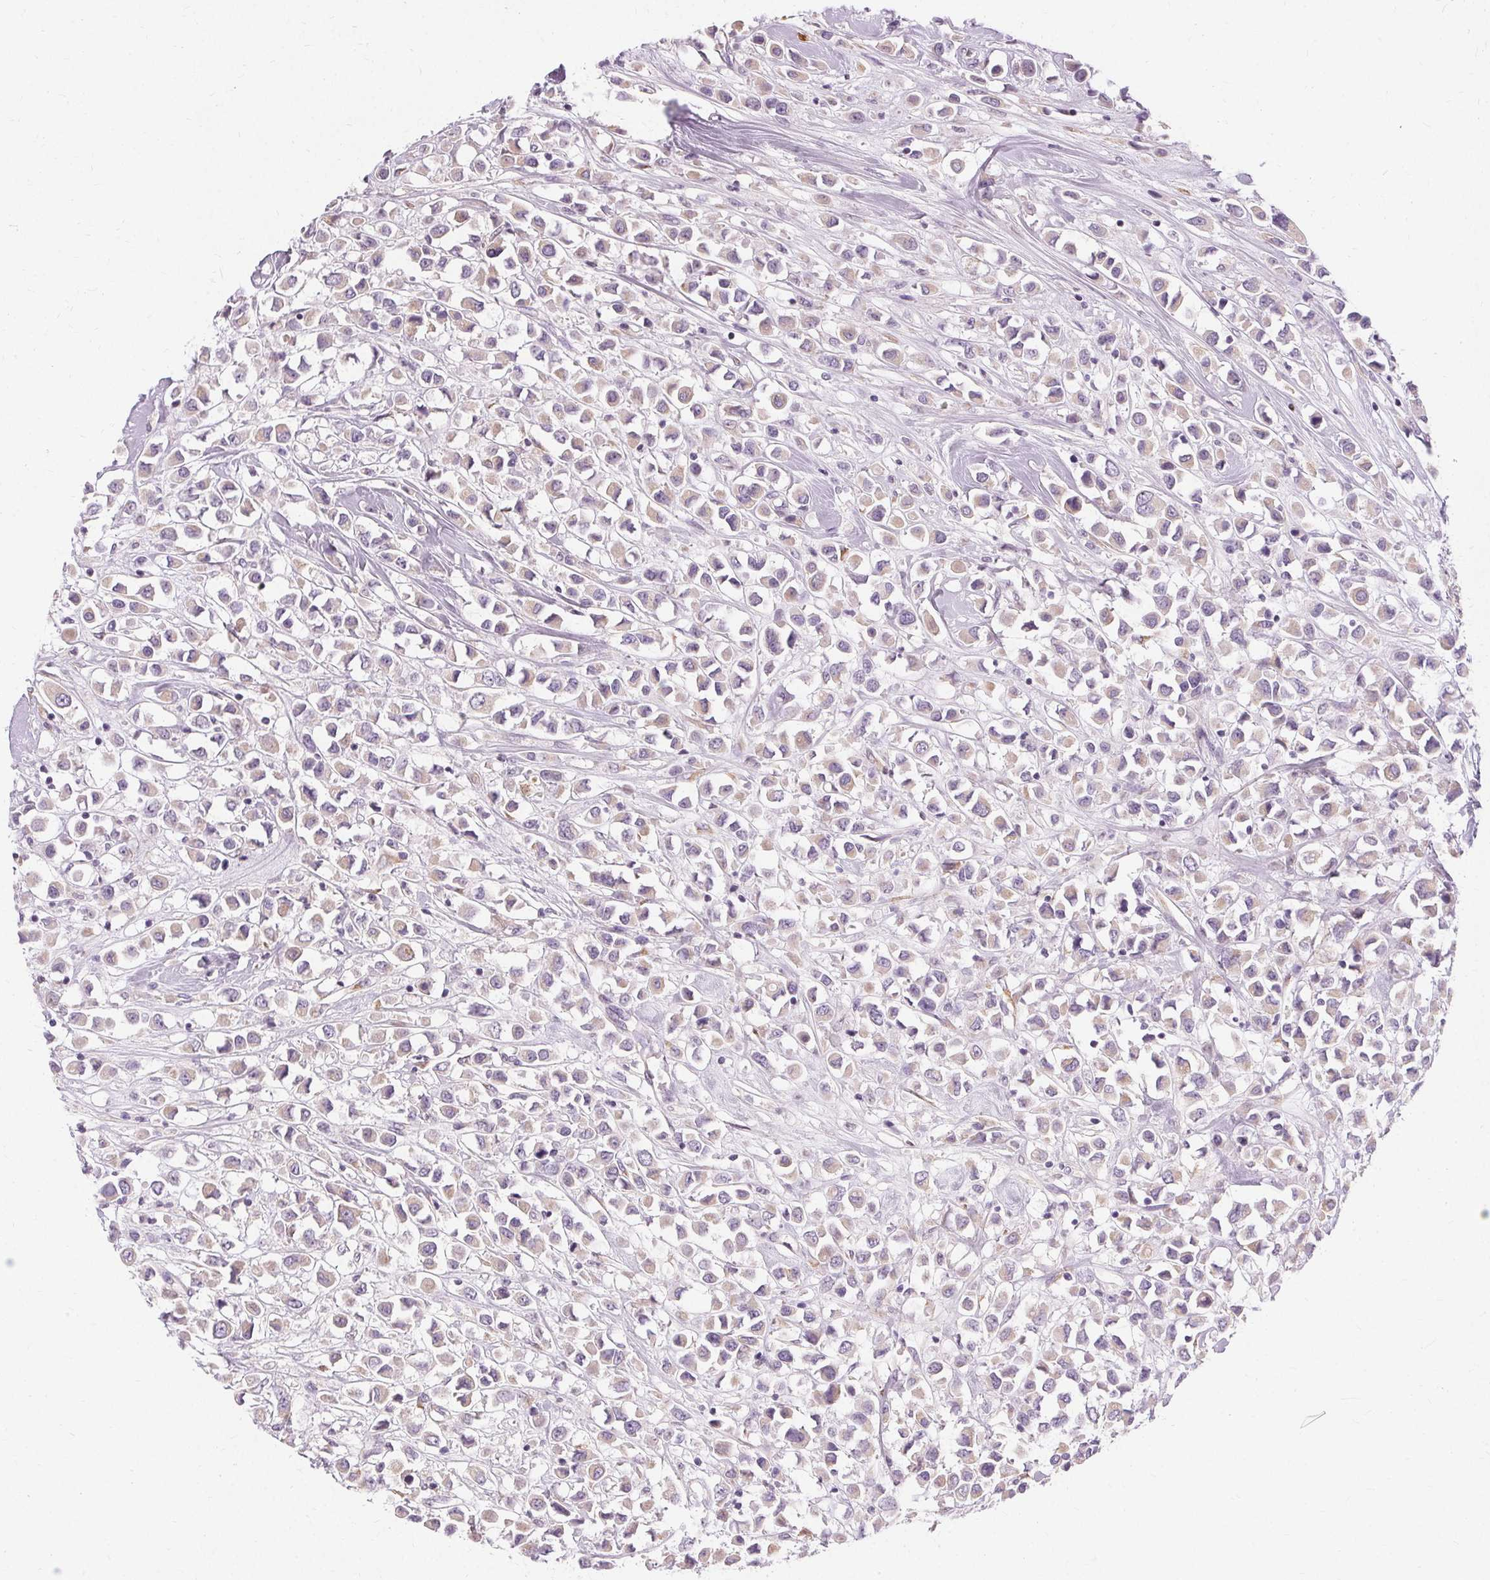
{"staining": {"intensity": "negative", "quantity": "none", "location": "none"}, "tissue": "breast cancer", "cell_type": "Tumor cells", "image_type": "cancer", "snomed": [{"axis": "morphology", "description": "Duct carcinoma"}, {"axis": "topography", "description": "Breast"}], "caption": "High power microscopy image of an immunohistochemistry micrograph of breast cancer (invasive ductal carcinoma), revealing no significant staining in tumor cells.", "gene": "FCRL3", "patient": {"sex": "female", "age": 61}}